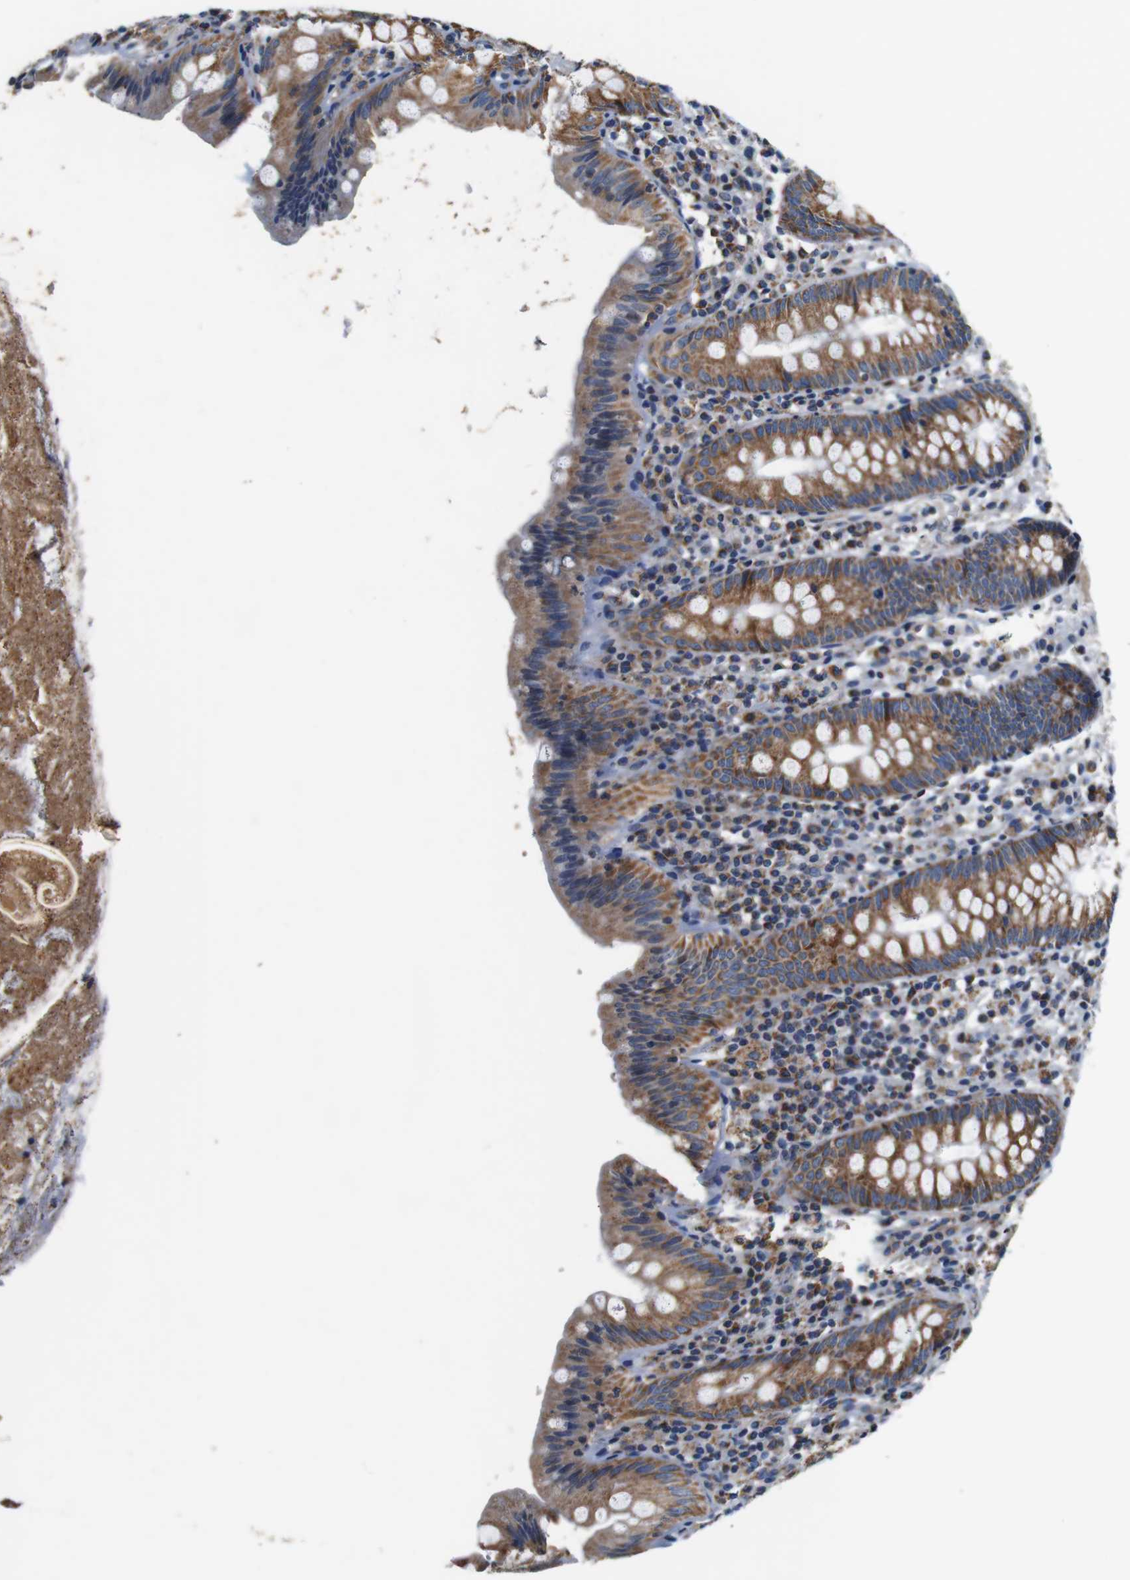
{"staining": {"intensity": "moderate", "quantity": ">75%", "location": "cytoplasmic/membranous"}, "tissue": "appendix", "cell_type": "Glandular cells", "image_type": "normal", "snomed": [{"axis": "morphology", "description": "Normal tissue, NOS"}, {"axis": "topography", "description": "Appendix"}], "caption": "Appendix stained with DAB immunohistochemistry (IHC) shows medium levels of moderate cytoplasmic/membranous positivity in approximately >75% of glandular cells. (Brightfield microscopy of DAB IHC at high magnification).", "gene": "LRP4", "patient": {"sex": "male", "age": 52}}